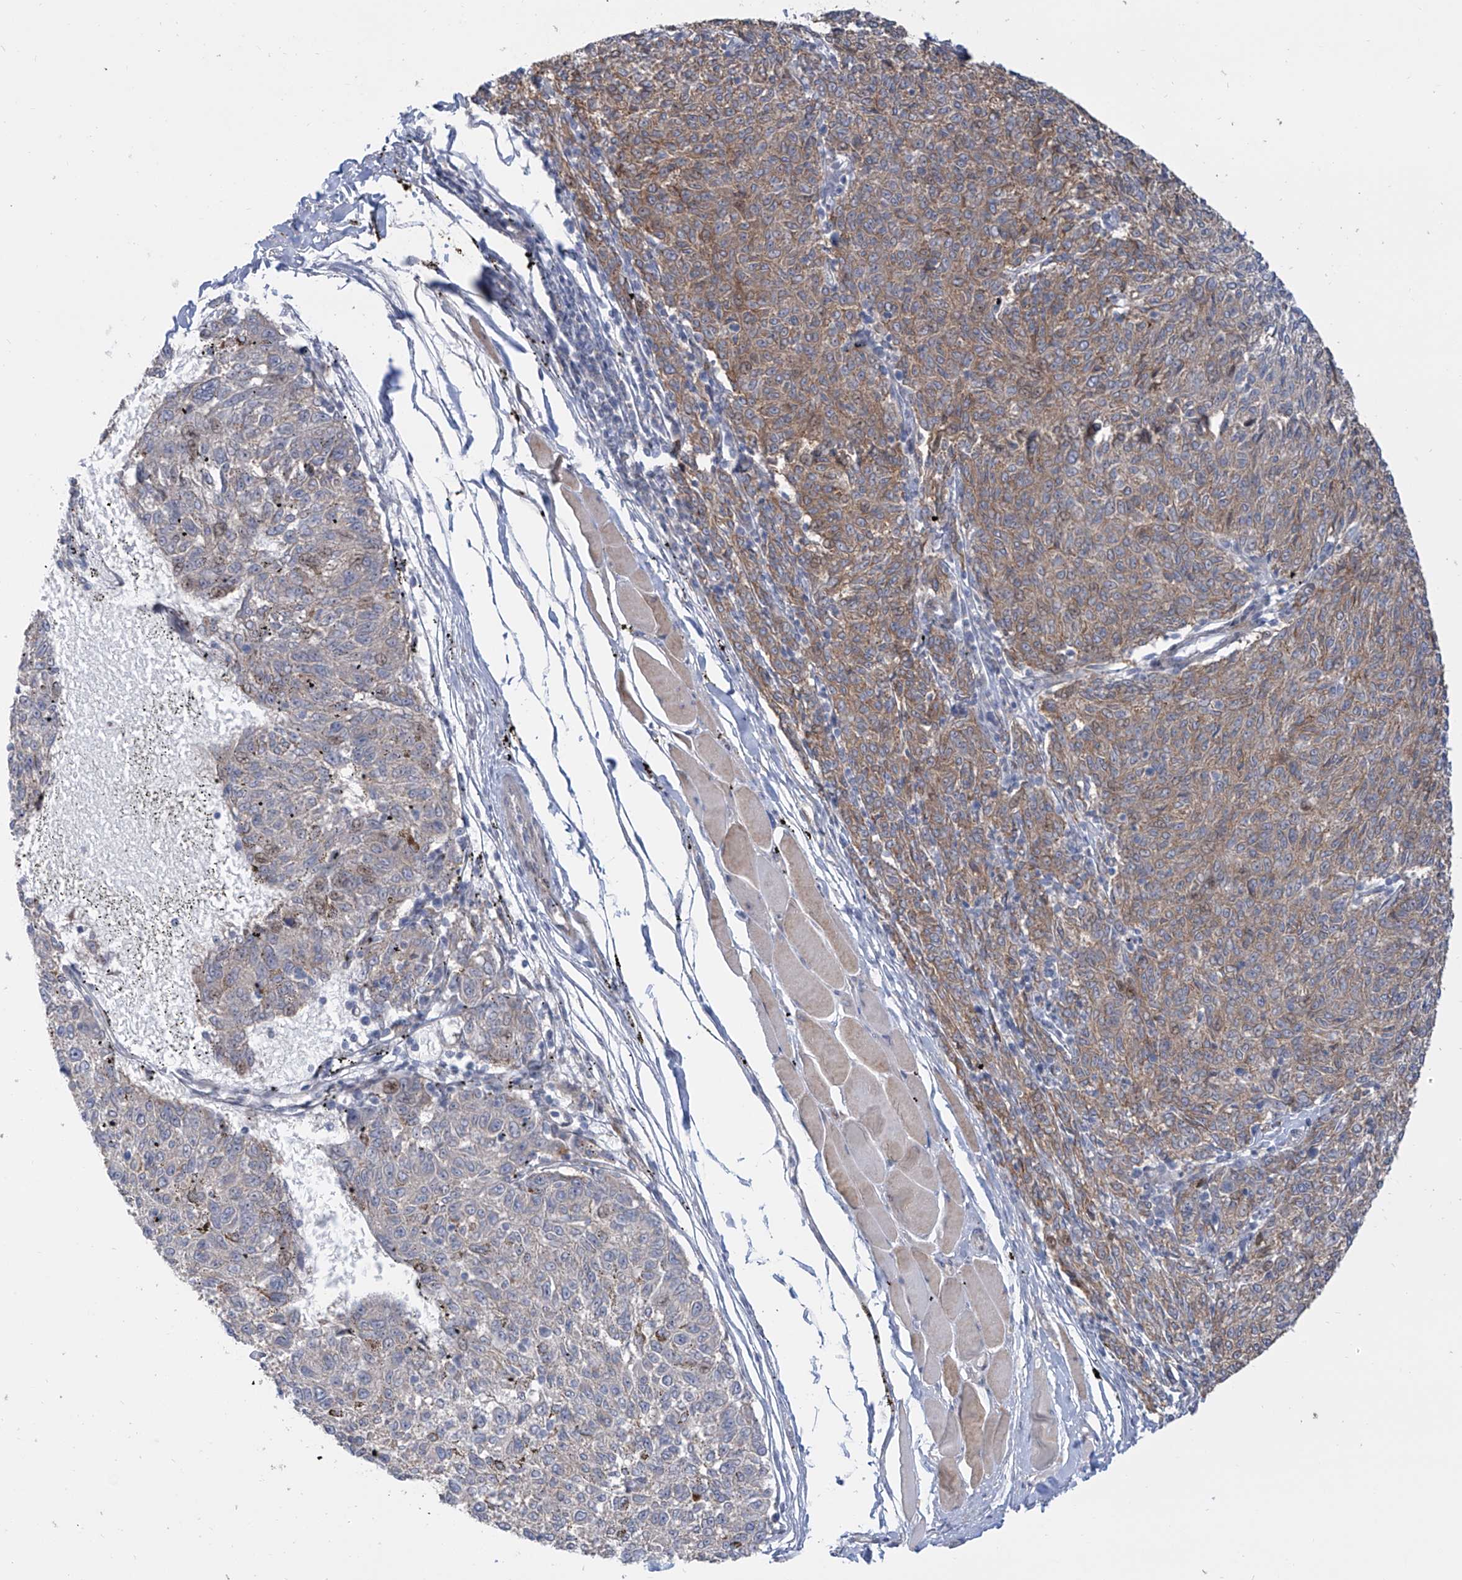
{"staining": {"intensity": "moderate", "quantity": "<25%", "location": "cytoplasmic/membranous"}, "tissue": "melanoma", "cell_type": "Tumor cells", "image_type": "cancer", "snomed": [{"axis": "morphology", "description": "Malignant melanoma, NOS"}, {"axis": "topography", "description": "Skin"}], "caption": "Brown immunohistochemical staining in malignant melanoma shows moderate cytoplasmic/membranous expression in approximately <25% of tumor cells.", "gene": "LRRC1", "patient": {"sex": "female", "age": 72}}